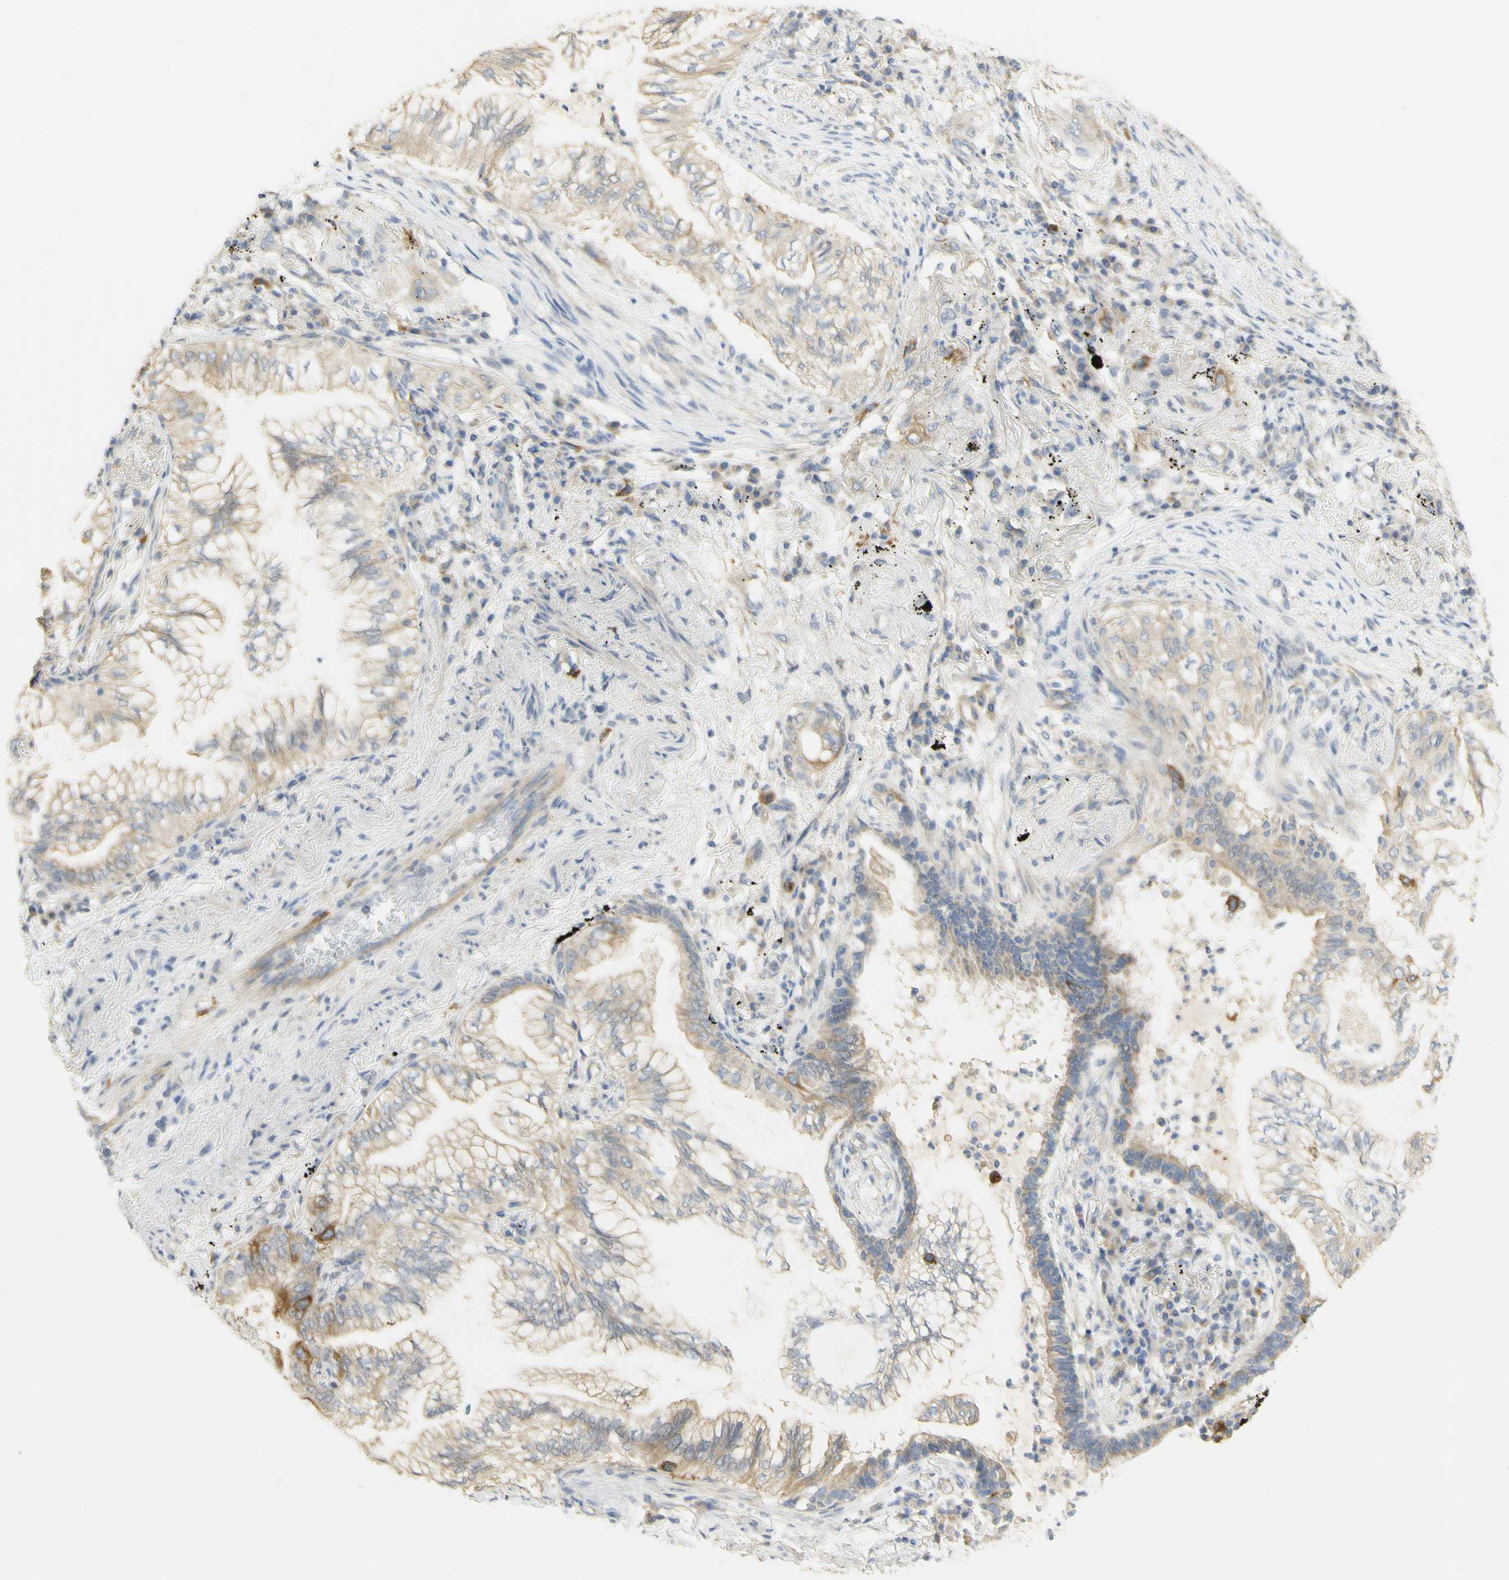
{"staining": {"intensity": "weak", "quantity": ">75%", "location": "cytoplasmic/membranous"}, "tissue": "lung cancer", "cell_type": "Tumor cells", "image_type": "cancer", "snomed": [{"axis": "morphology", "description": "Normal tissue, NOS"}, {"axis": "morphology", "description": "Adenocarcinoma, NOS"}, {"axis": "topography", "description": "Bronchus"}, {"axis": "topography", "description": "Lung"}], "caption": "Immunohistochemical staining of lung adenocarcinoma exhibits weak cytoplasmic/membranous protein expression in about >75% of tumor cells.", "gene": "KIF11", "patient": {"sex": "female", "age": 70}}